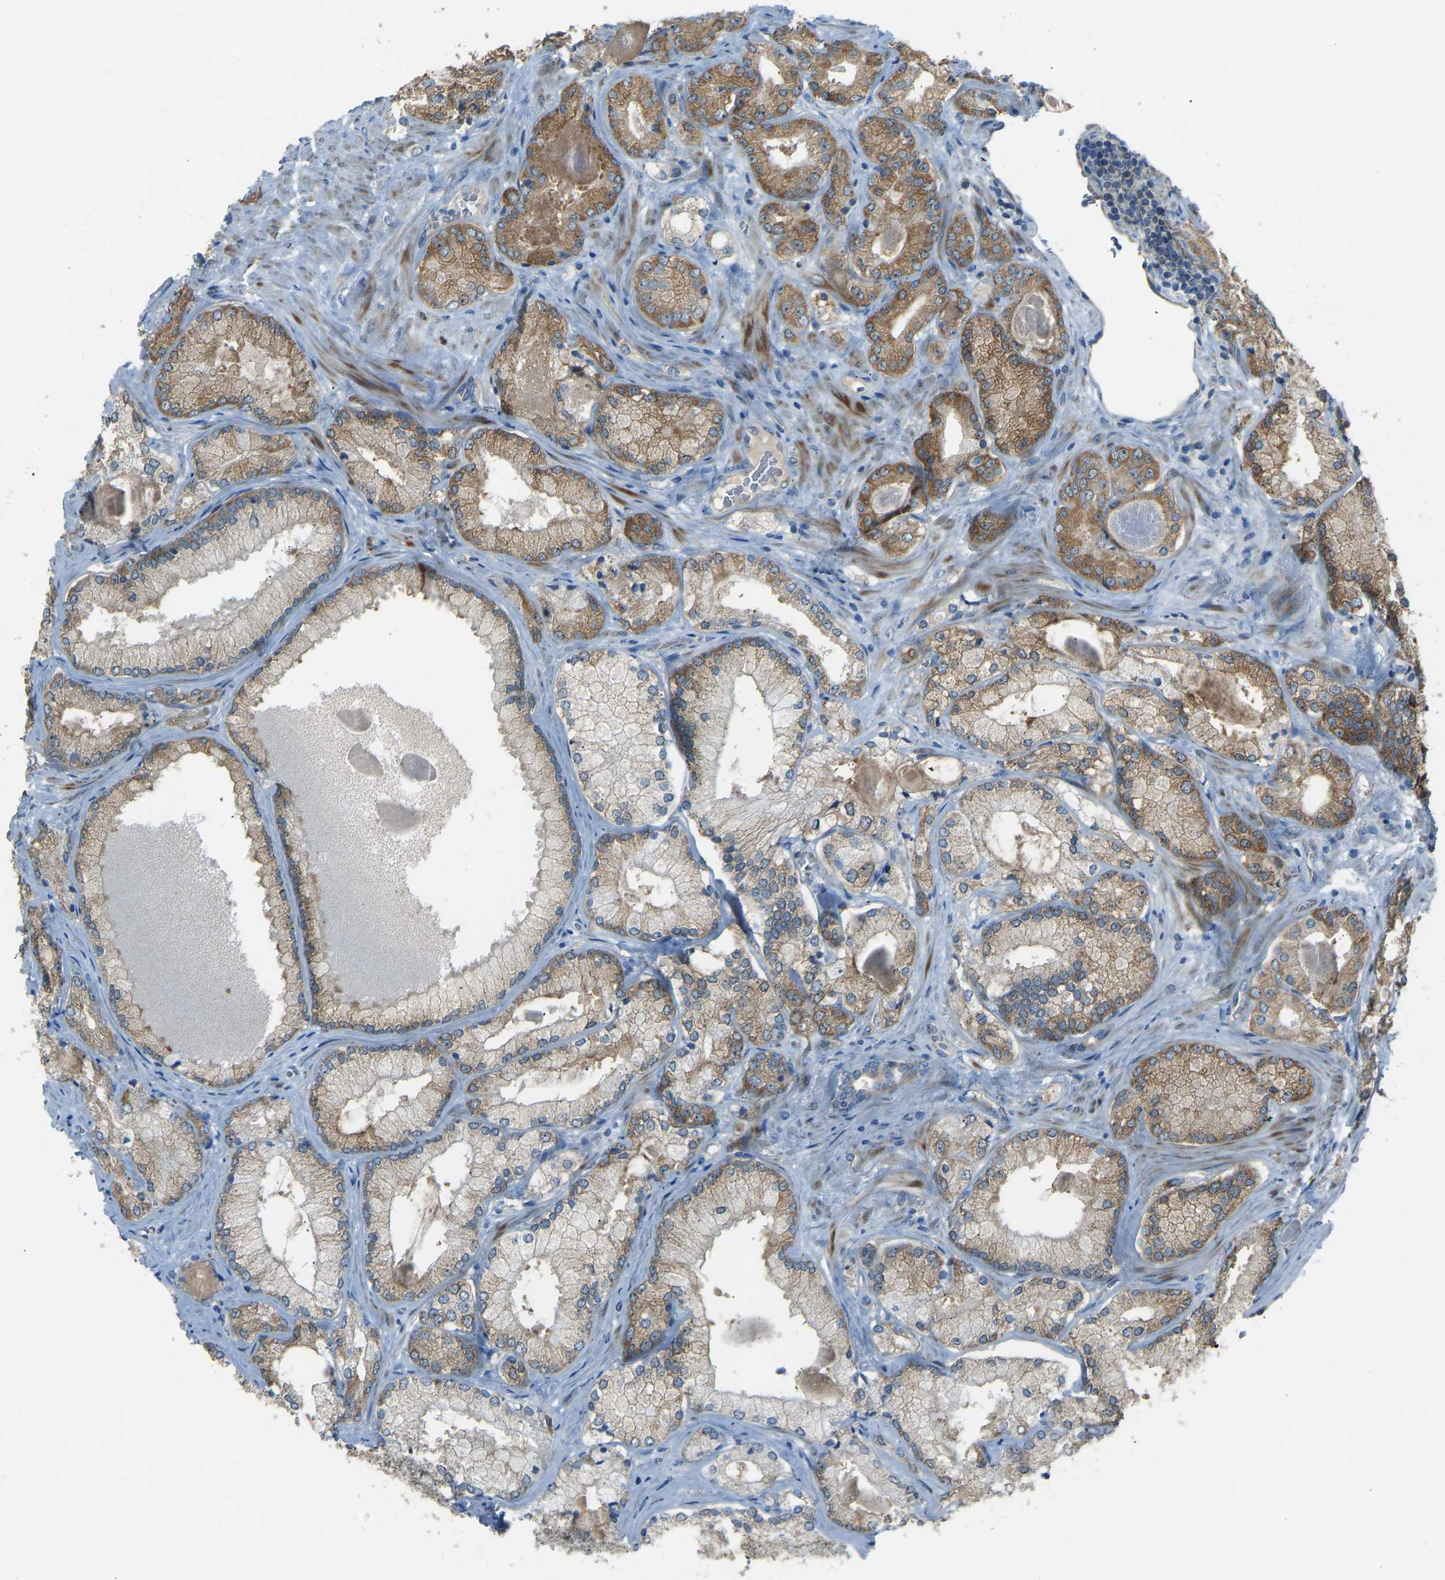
{"staining": {"intensity": "moderate", "quantity": ">75%", "location": "cytoplasmic/membranous"}, "tissue": "prostate cancer", "cell_type": "Tumor cells", "image_type": "cancer", "snomed": [{"axis": "morphology", "description": "Adenocarcinoma, Low grade"}, {"axis": "topography", "description": "Prostate"}], "caption": "Immunohistochemical staining of adenocarcinoma (low-grade) (prostate) displays medium levels of moderate cytoplasmic/membranous protein positivity in about >75% of tumor cells.", "gene": "STAU2", "patient": {"sex": "male", "age": 65}}